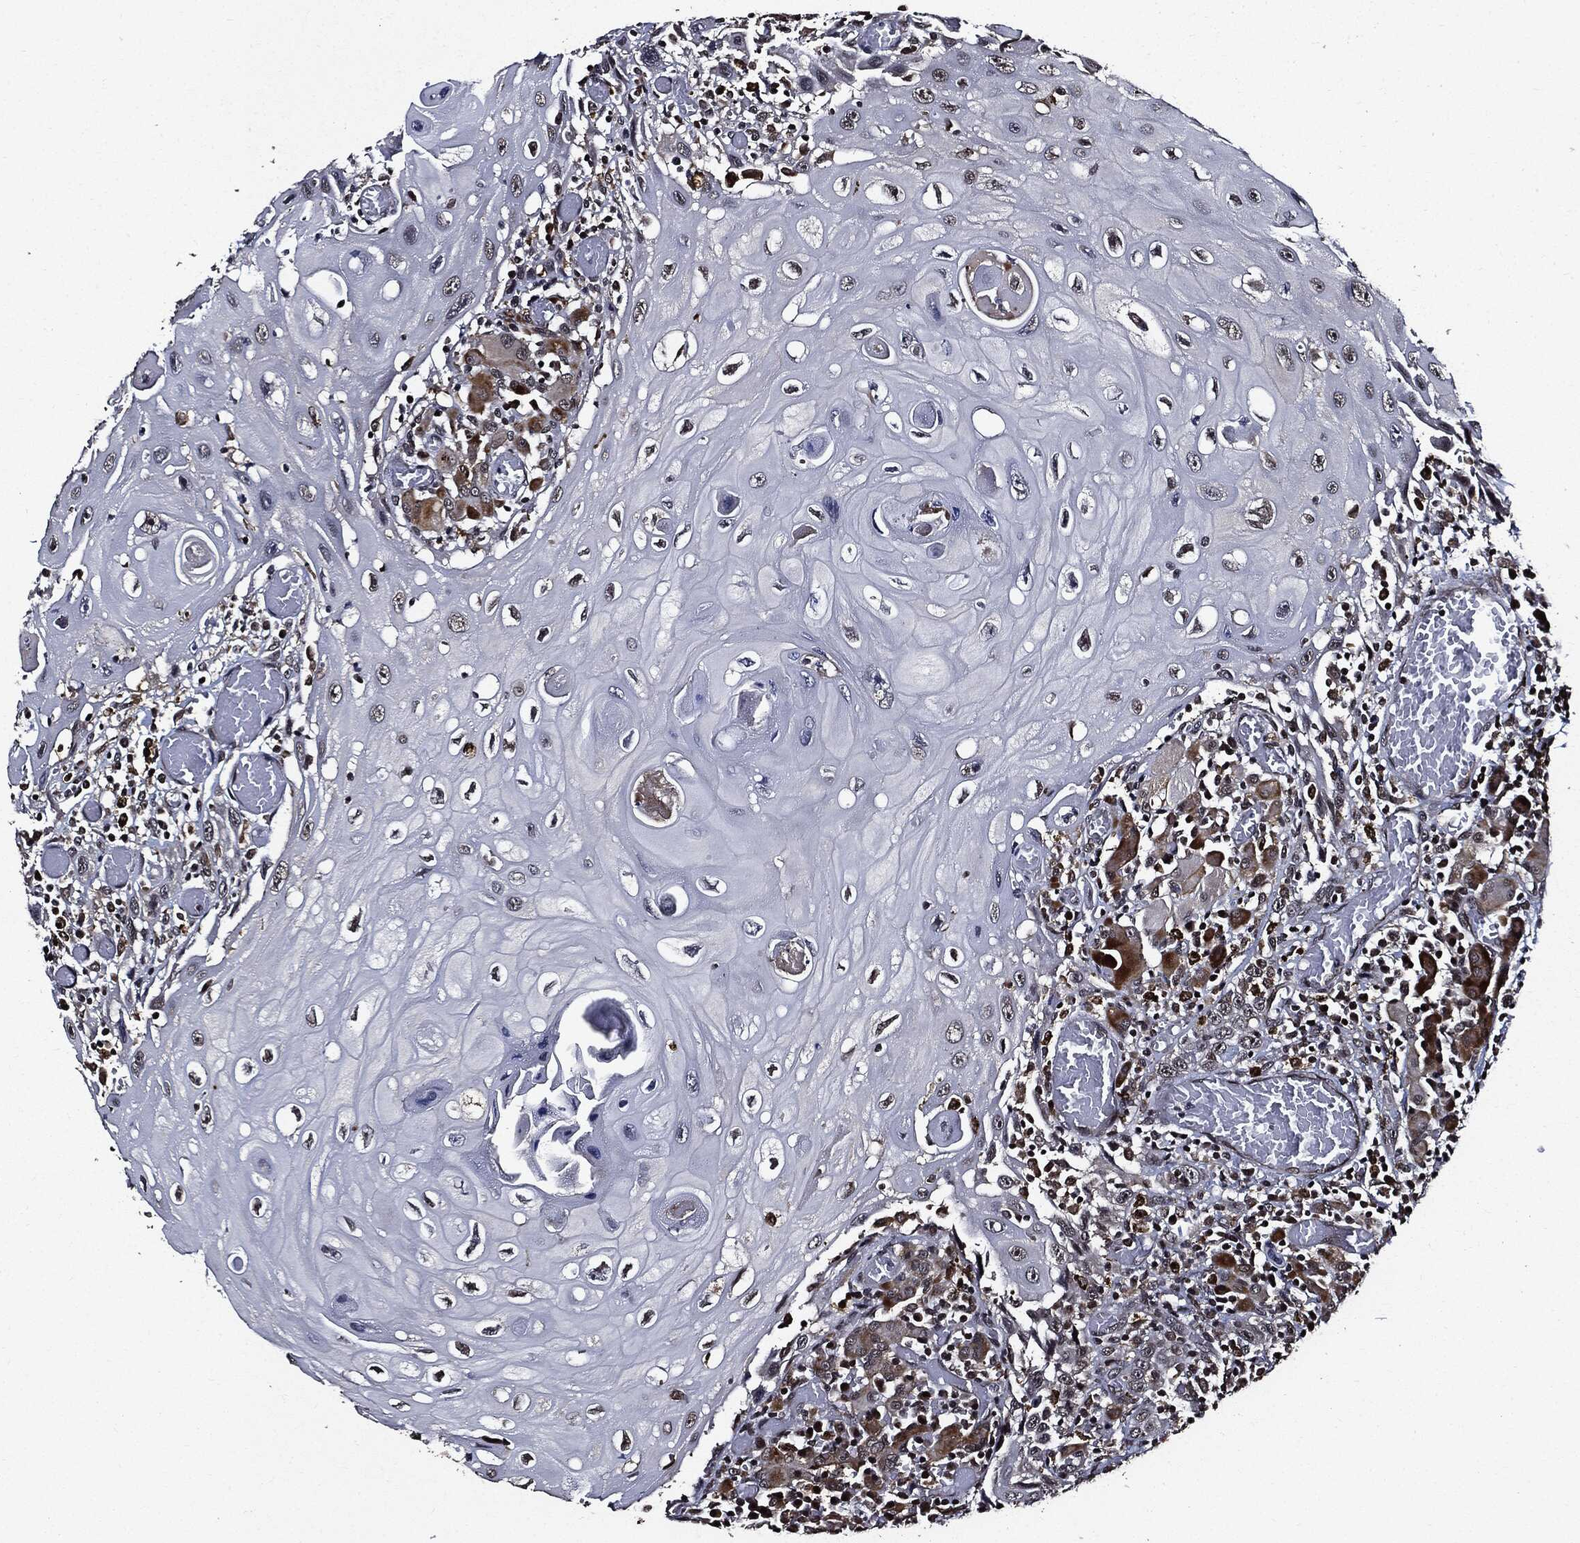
{"staining": {"intensity": "moderate", "quantity": "<25%", "location": "cytoplasmic/membranous"}, "tissue": "head and neck cancer", "cell_type": "Tumor cells", "image_type": "cancer", "snomed": [{"axis": "morphology", "description": "Normal tissue, NOS"}, {"axis": "morphology", "description": "Squamous cell carcinoma, NOS"}, {"axis": "topography", "description": "Oral tissue"}, {"axis": "topography", "description": "Head-Neck"}], "caption": "An image showing moderate cytoplasmic/membranous positivity in about <25% of tumor cells in head and neck cancer (squamous cell carcinoma), as visualized by brown immunohistochemical staining.", "gene": "SUGT1", "patient": {"sex": "male", "age": 71}}